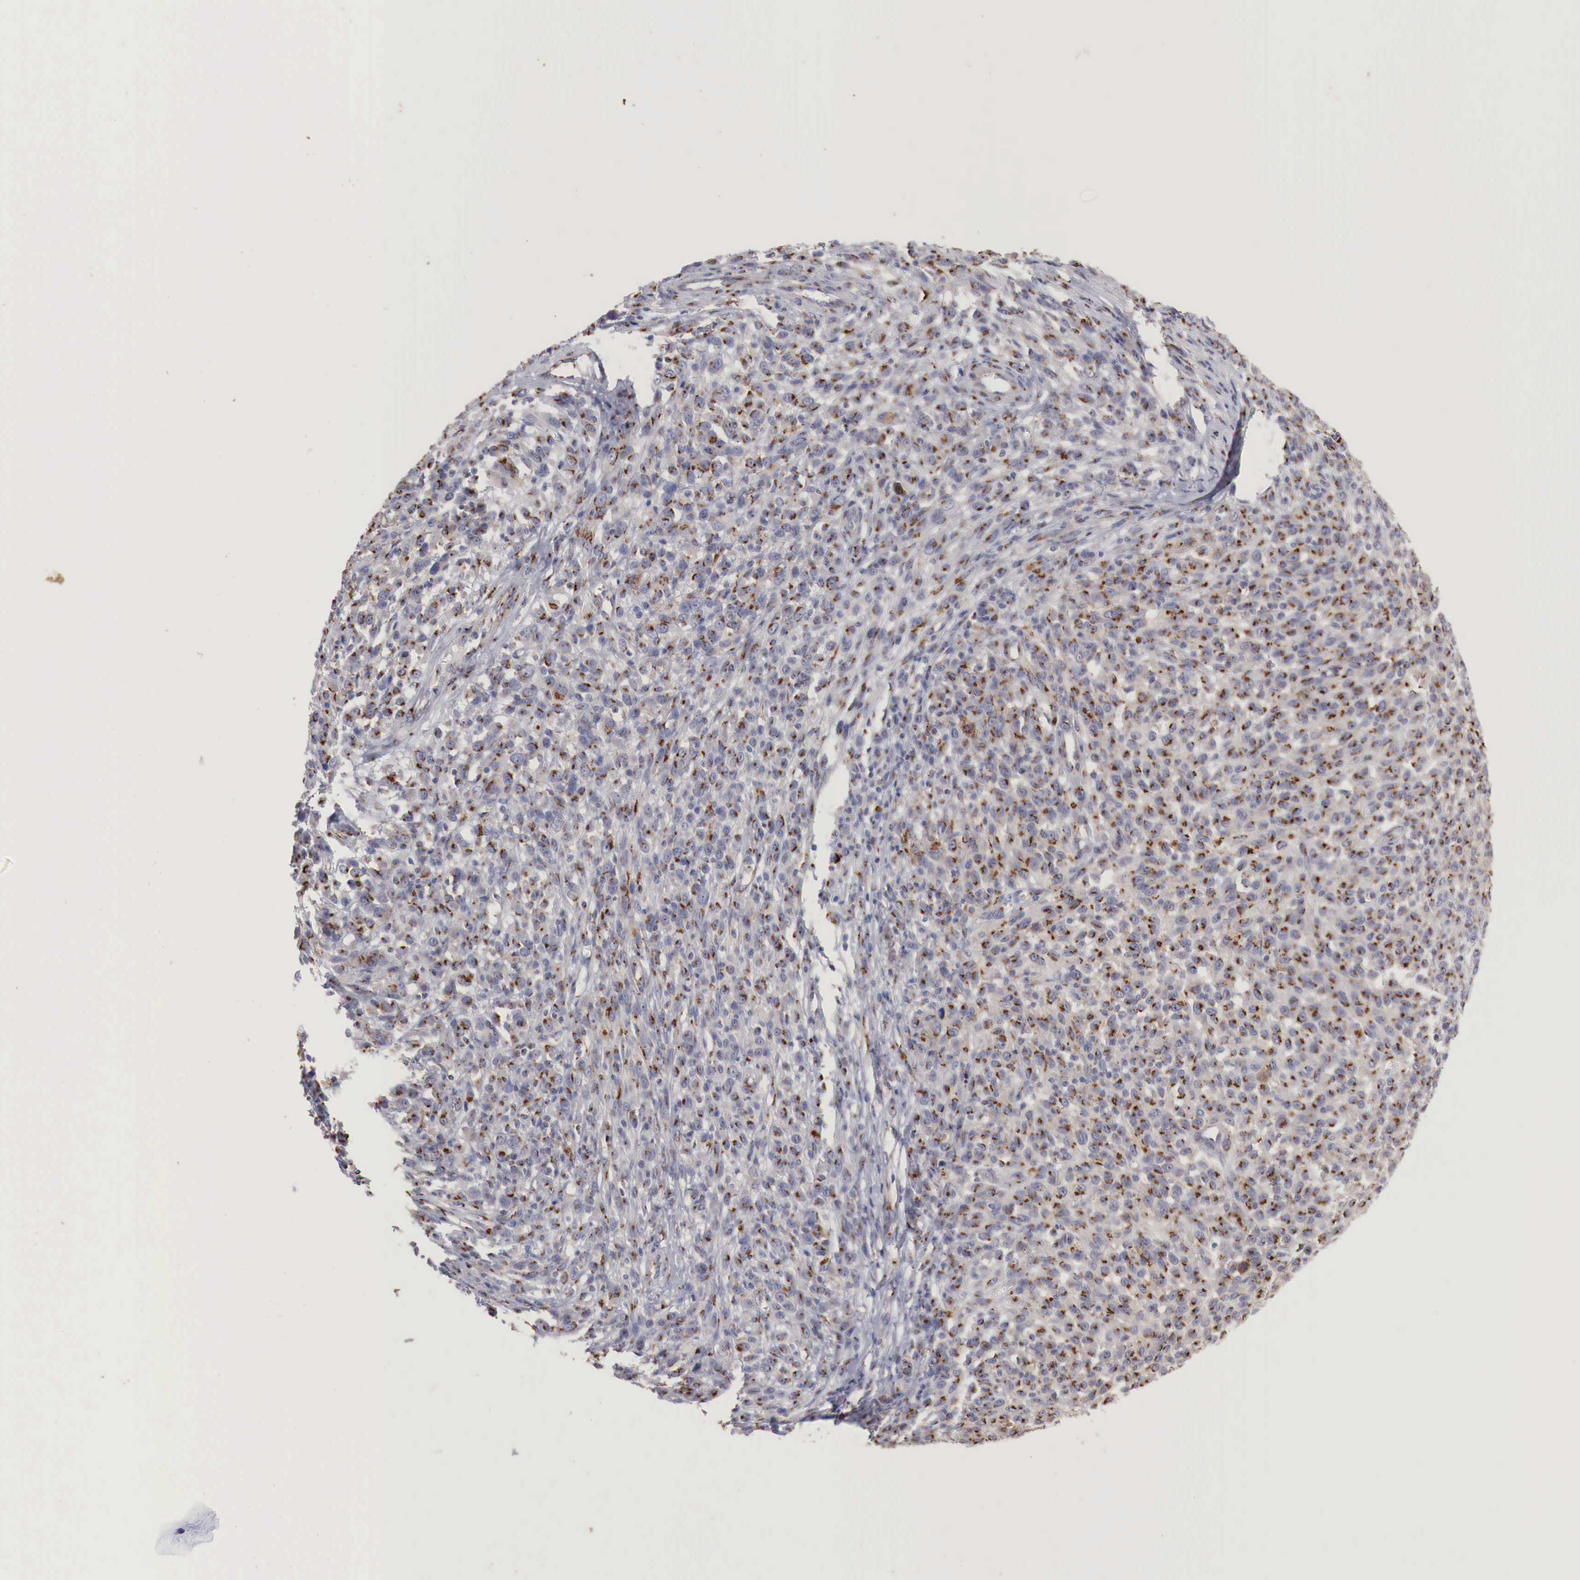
{"staining": {"intensity": "strong", "quantity": ">75%", "location": "cytoplasmic/membranous"}, "tissue": "melanoma", "cell_type": "Tumor cells", "image_type": "cancer", "snomed": [{"axis": "morphology", "description": "Malignant melanoma, NOS"}, {"axis": "topography", "description": "Skin"}], "caption": "Malignant melanoma was stained to show a protein in brown. There is high levels of strong cytoplasmic/membranous expression in approximately >75% of tumor cells.", "gene": "SYAP1", "patient": {"sex": "male", "age": 51}}